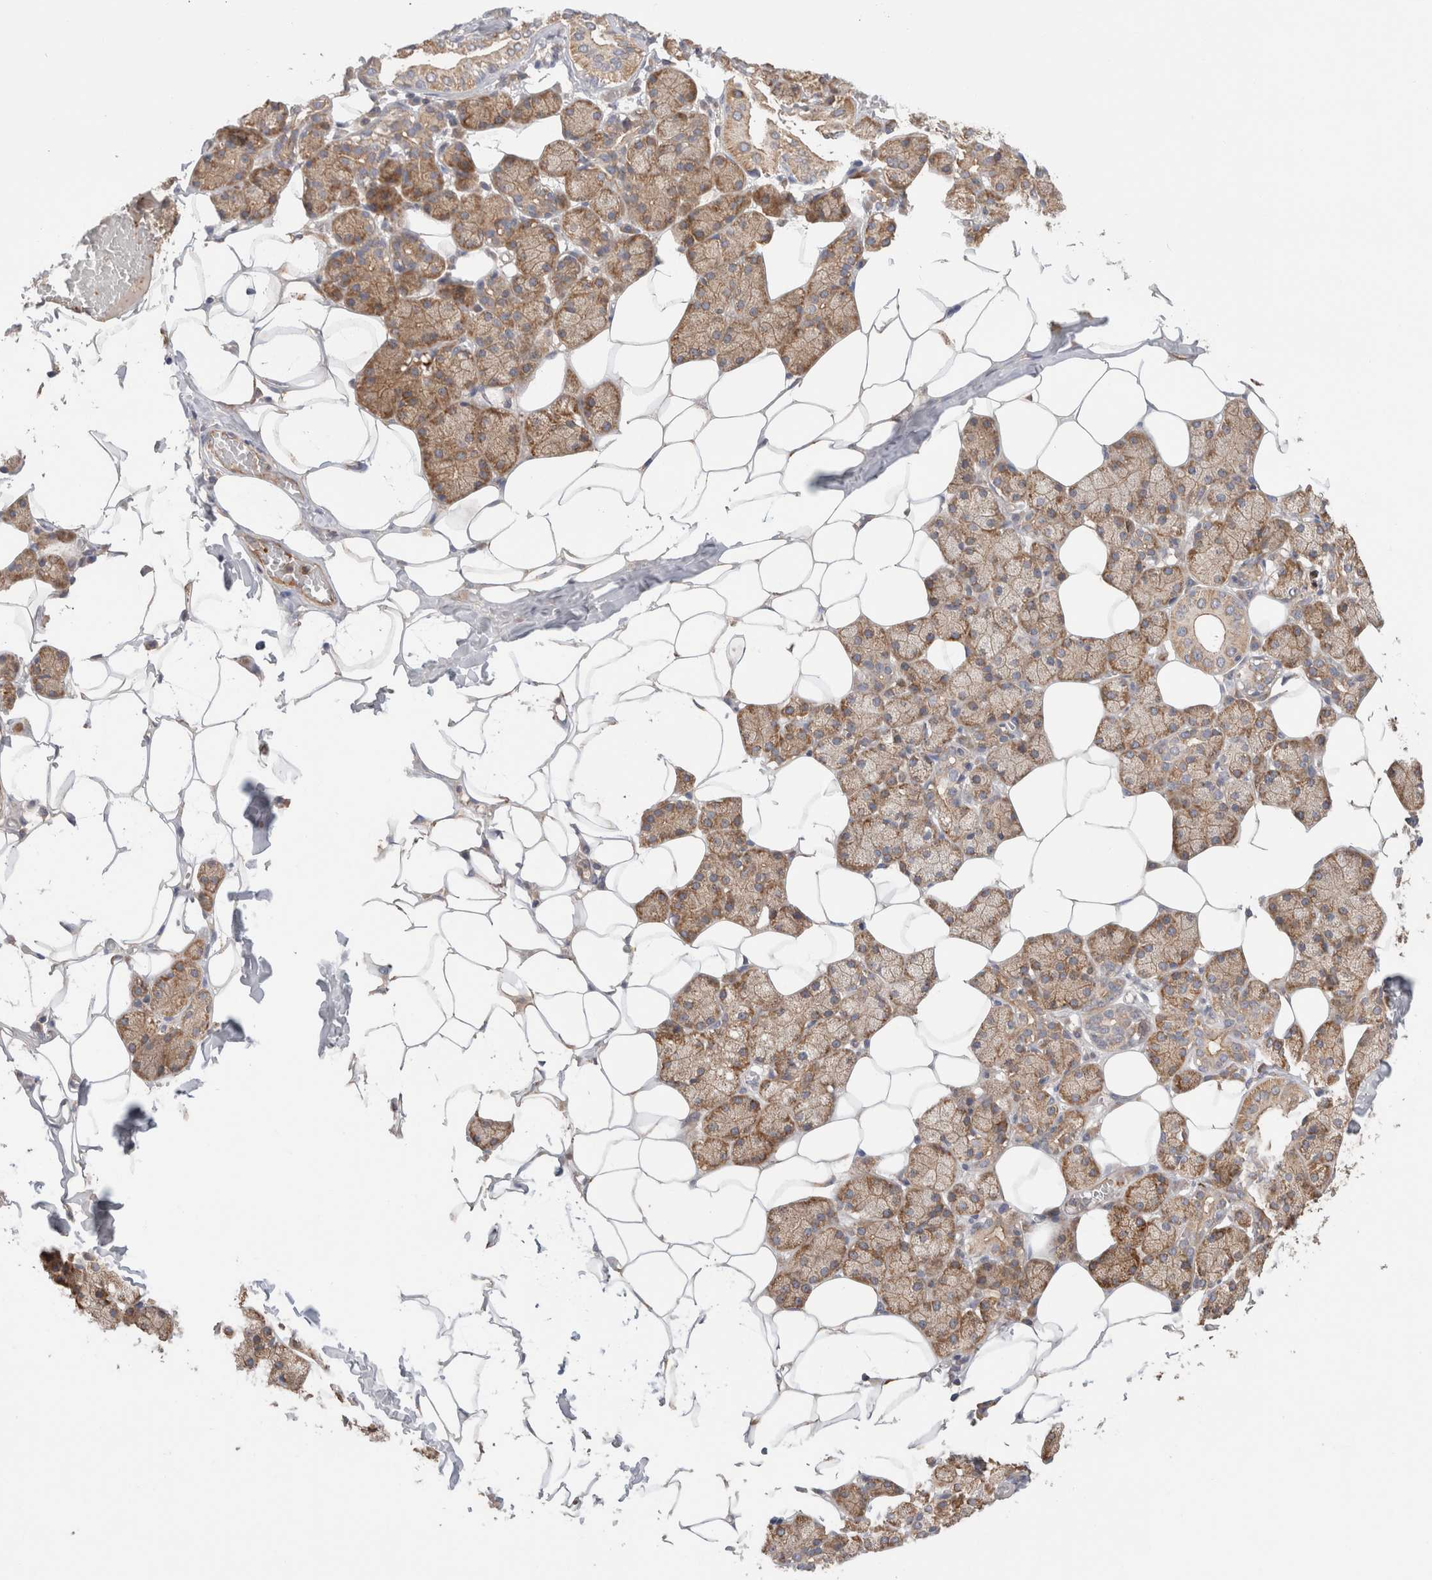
{"staining": {"intensity": "moderate", "quantity": ">75%", "location": "cytoplasmic/membranous"}, "tissue": "salivary gland", "cell_type": "Glandular cells", "image_type": "normal", "snomed": [{"axis": "morphology", "description": "Normal tissue, NOS"}, {"axis": "topography", "description": "Salivary gland"}], "caption": "Immunohistochemical staining of benign human salivary gland demonstrates >75% levels of moderate cytoplasmic/membranous protein expression in approximately >75% of glandular cells.", "gene": "C8orf44", "patient": {"sex": "female", "age": 33}}